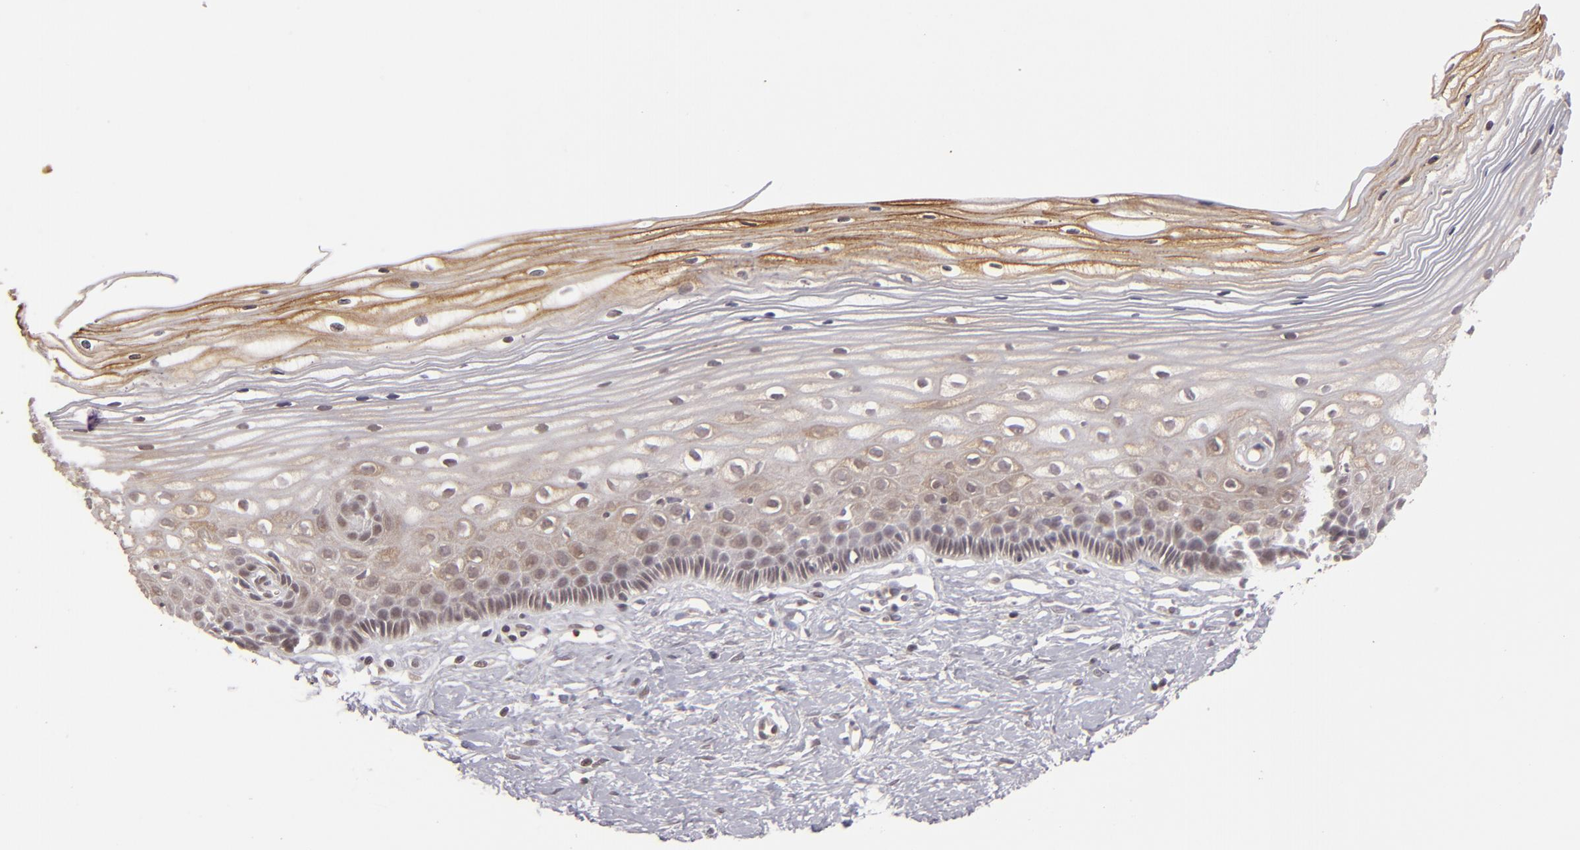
{"staining": {"intensity": "moderate", "quantity": ">75%", "location": "cytoplasmic/membranous"}, "tissue": "cervix", "cell_type": "Glandular cells", "image_type": "normal", "snomed": [{"axis": "morphology", "description": "Normal tissue, NOS"}, {"axis": "topography", "description": "Cervix"}], "caption": "Immunohistochemical staining of unremarkable human cervix reveals medium levels of moderate cytoplasmic/membranous staining in approximately >75% of glandular cells. The staining was performed using DAB (3,3'-diaminobenzidine) to visualize the protein expression in brown, while the nuclei were stained in blue with hematoxylin (Magnification: 20x).", "gene": "DFFA", "patient": {"sex": "female", "age": 40}}